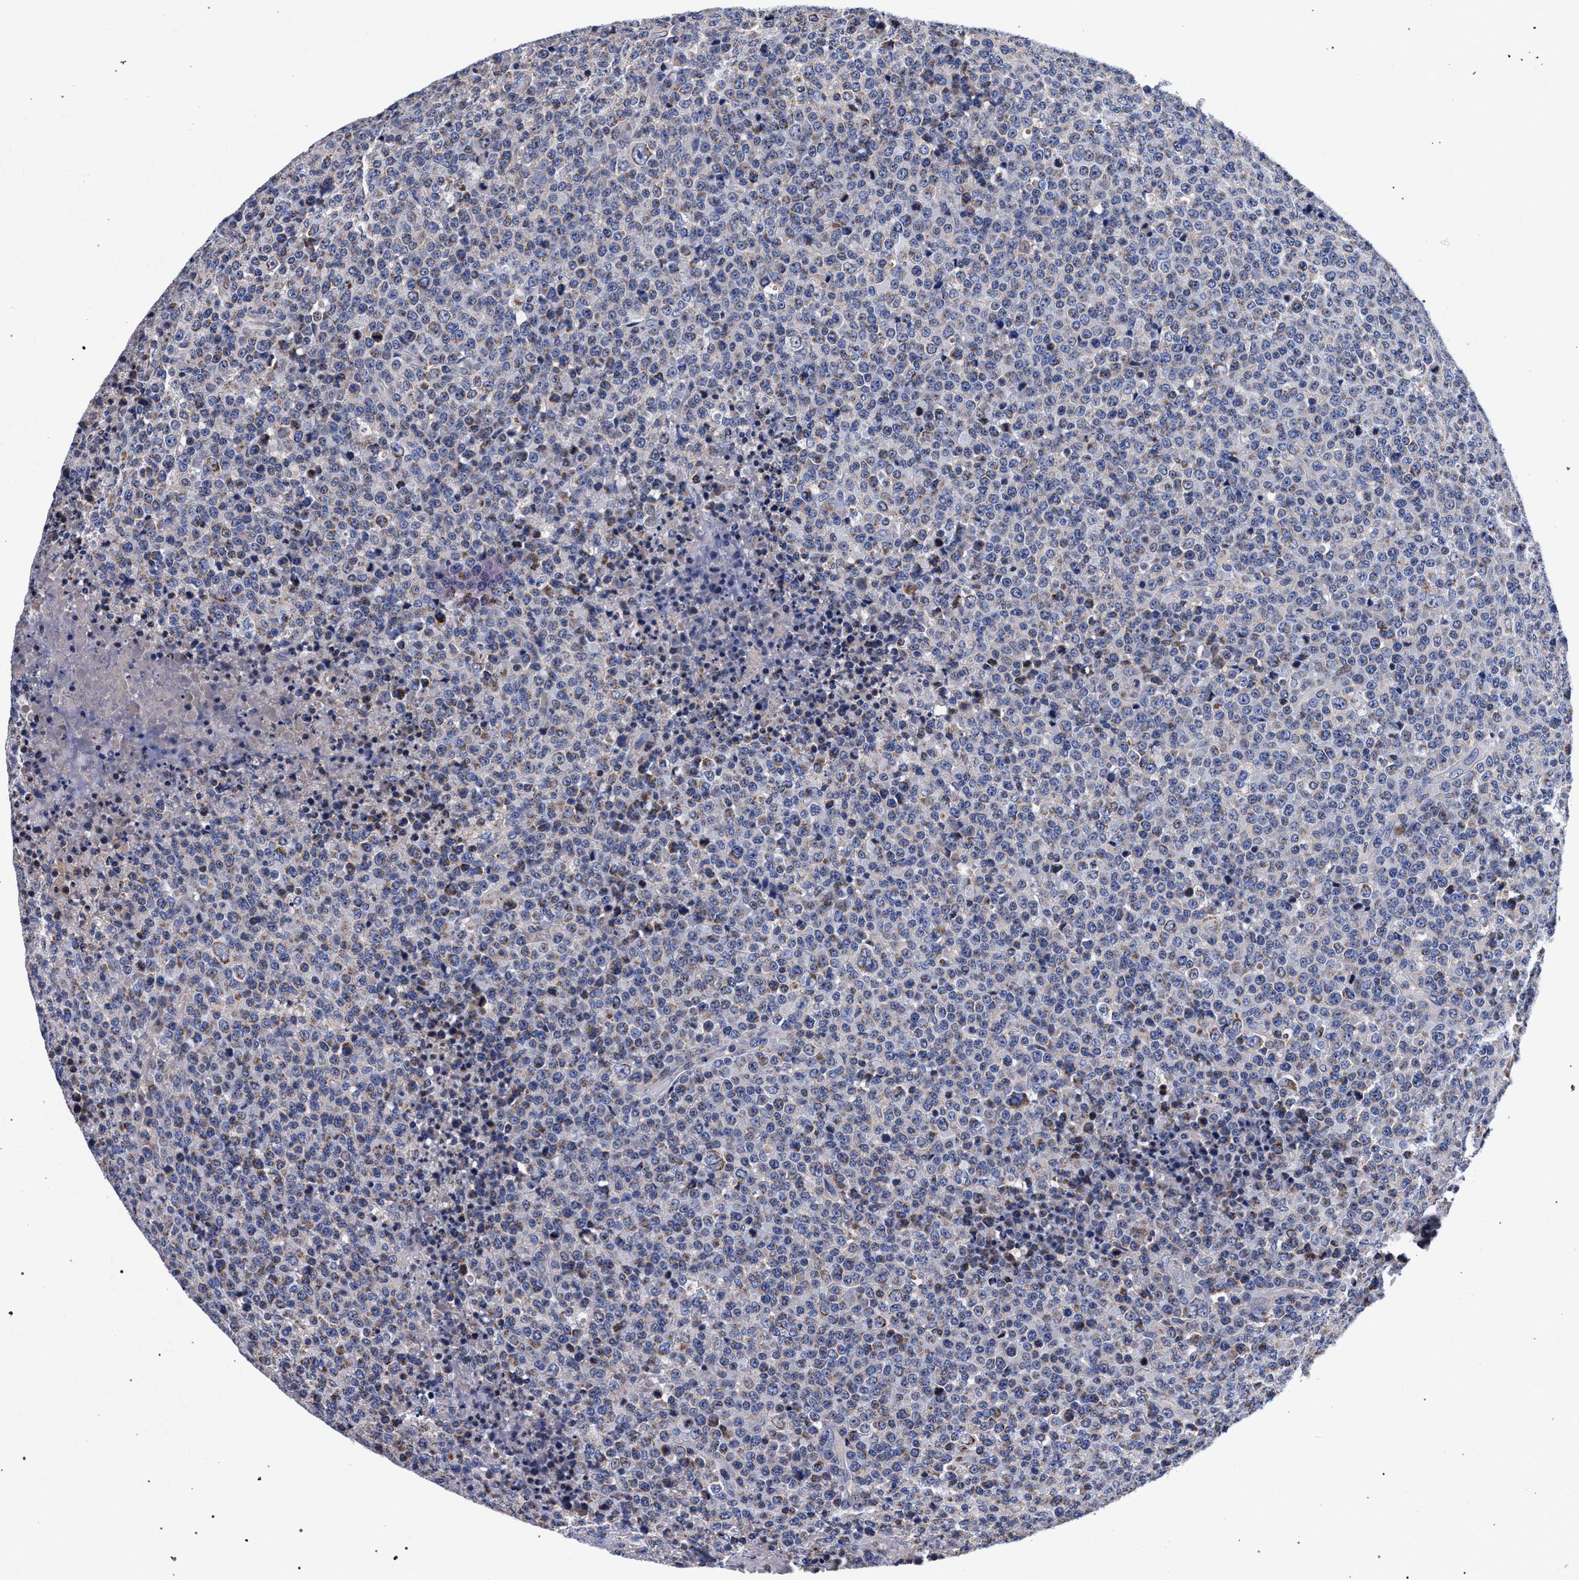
{"staining": {"intensity": "weak", "quantity": "25%-75%", "location": "cytoplasmic/membranous"}, "tissue": "lymphoma", "cell_type": "Tumor cells", "image_type": "cancer", "snomed": [{"axis": "morphology", "description": "Malignant lymphoma, non-Hodgkin's type, High grade"}, {"axis": "topography", "description": "Lymph node"}], "caption": "A histopathology image showing weak cytoplasmic/membranous staining in approximately 25%-75% of tumor cells in high-grade malignant lymphoma, non-Hodgkin's type, as visualized by brown immunohistochemical staining.", "gene": "HSD17B14", "patient": {"sex": "male", "age": 13}}